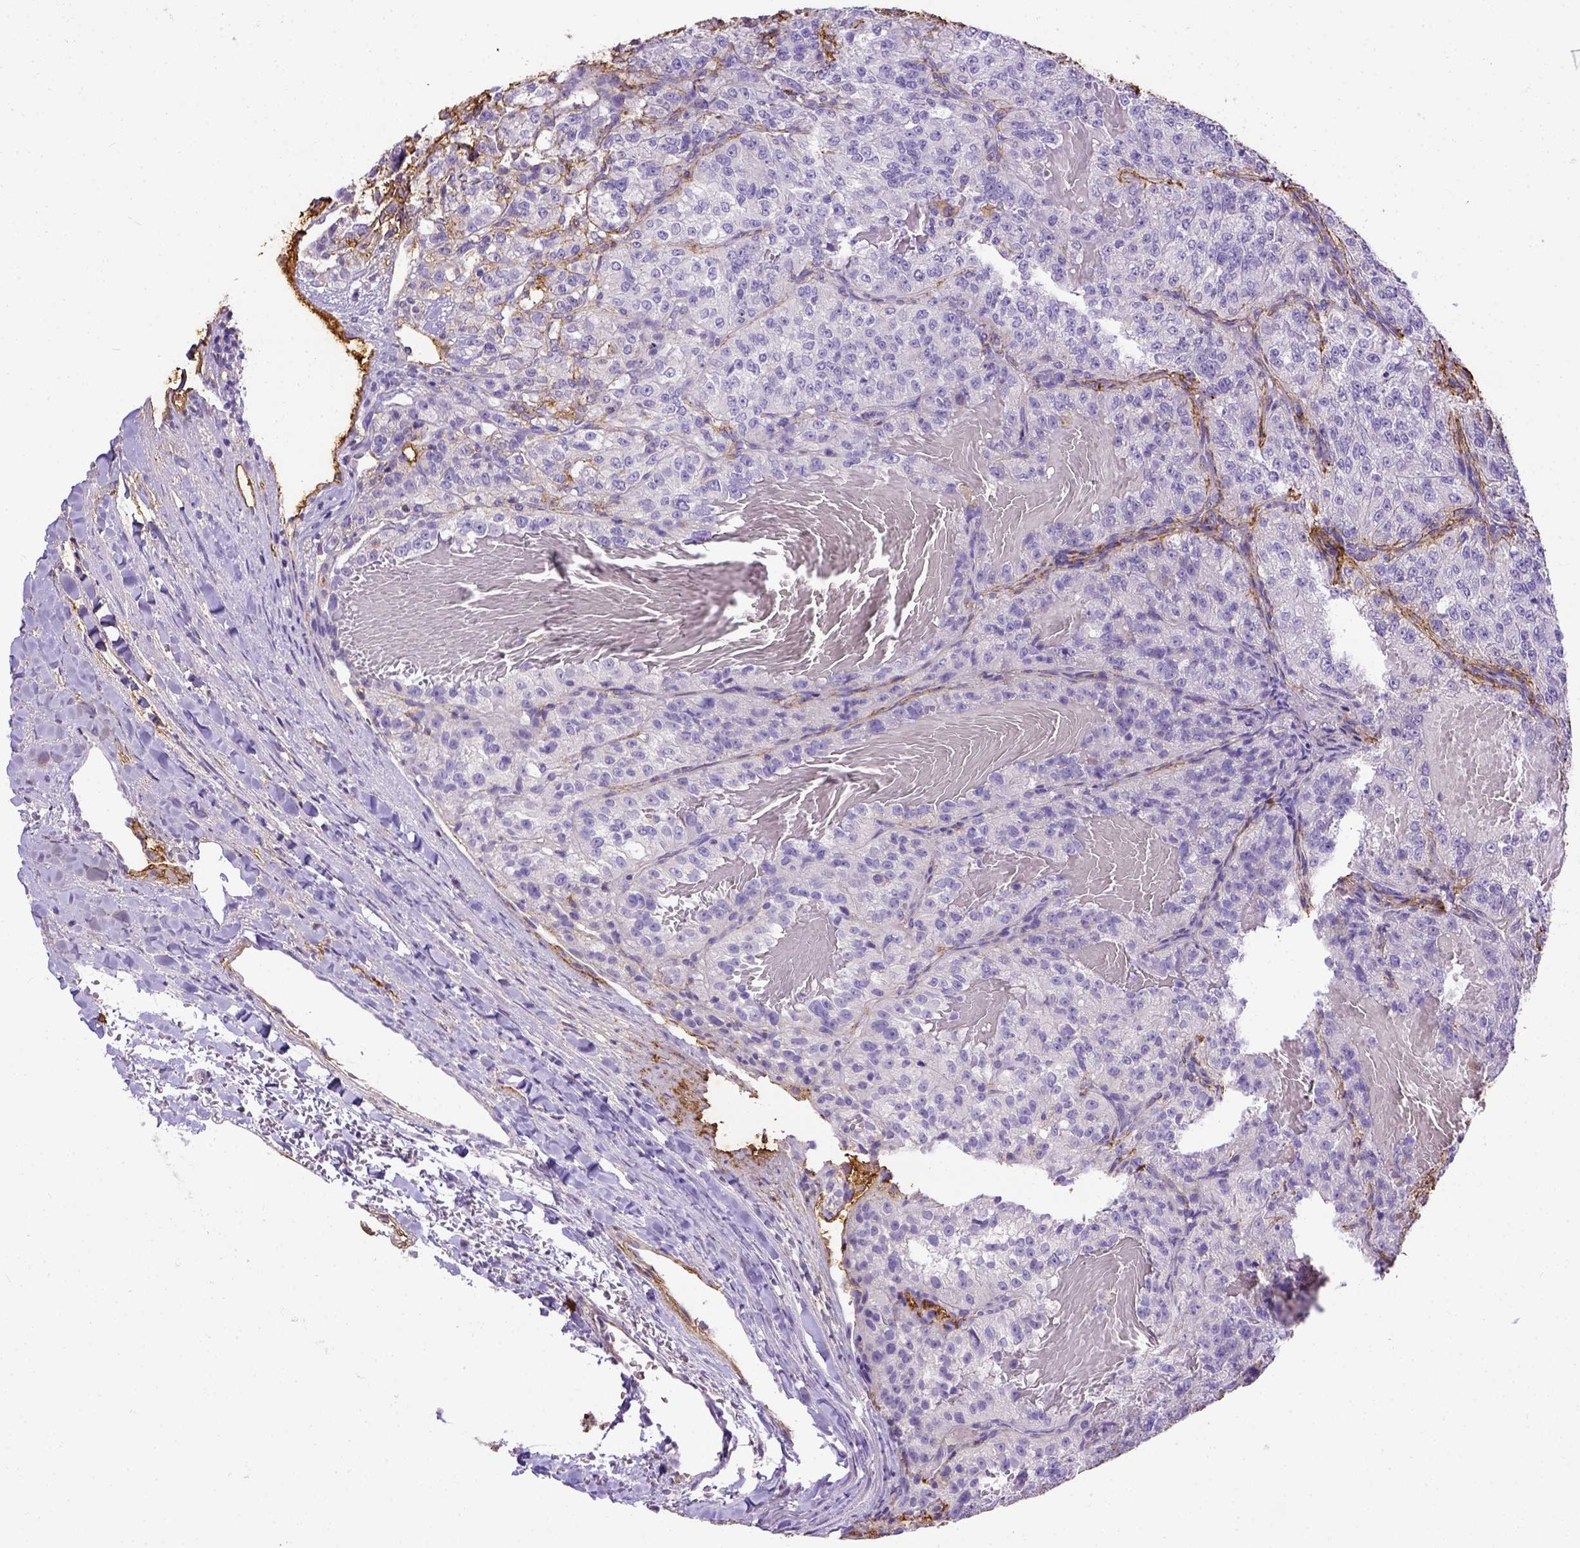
{"staining": {"intensity": "negative", "quantity": "none", "location": "none"}, "tissue": "renal cancer", "cell_type": "Tumor cells", "image_type": "cancer", "snomed": [{"axis": "morphology", "description": "Adenocarcinoma, NOS"}, {"axis": "topography", "description": "Kidney"}], "caption": "Human renal cancer stained for a protein using immunohistochemistry (IHC) exhibits no staining in tumor cells.", "gene": "B3GAT1", "patient": {"sex": "female", "age": 63}}